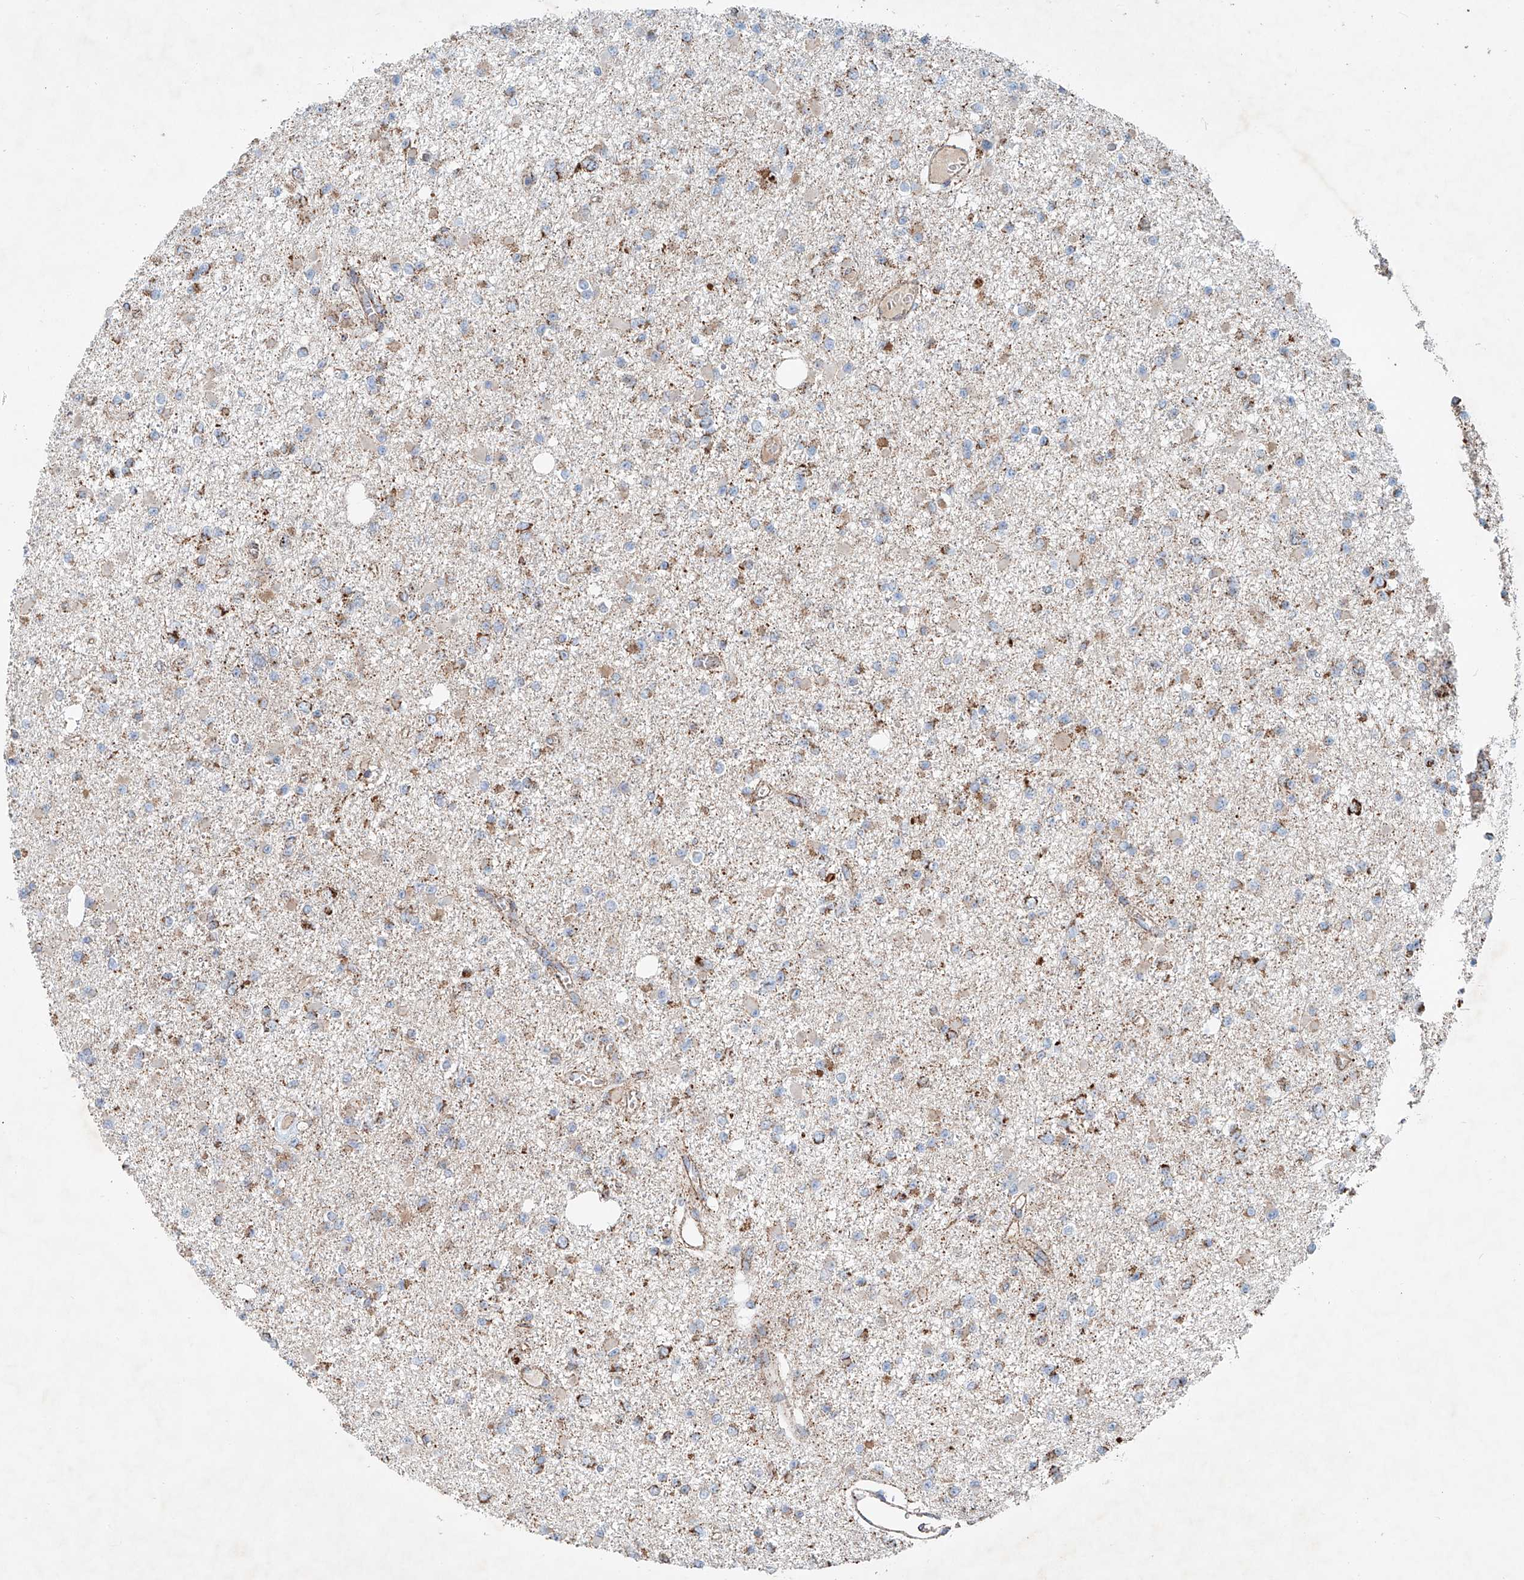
{"staining": {"intensity": "moderate", "quantity": "25%-75%", "location": "cytoplasmic/membranous"}, "tissue": "glioma", "cell_type": "Tumor cells", "image_type": "cancer", "snomed": [{"axis": "morphology", "description": "Glioma, malignant, Low grade"}, {"axis": "topography", "description": "Brain"}], "caption": "Moderate cytoplasmic/membranous expression is present in approximately 25%-75% of tumor cells in glioma.", "gene": "CARD10", "patient": {"sex": "female", "age": 22}}